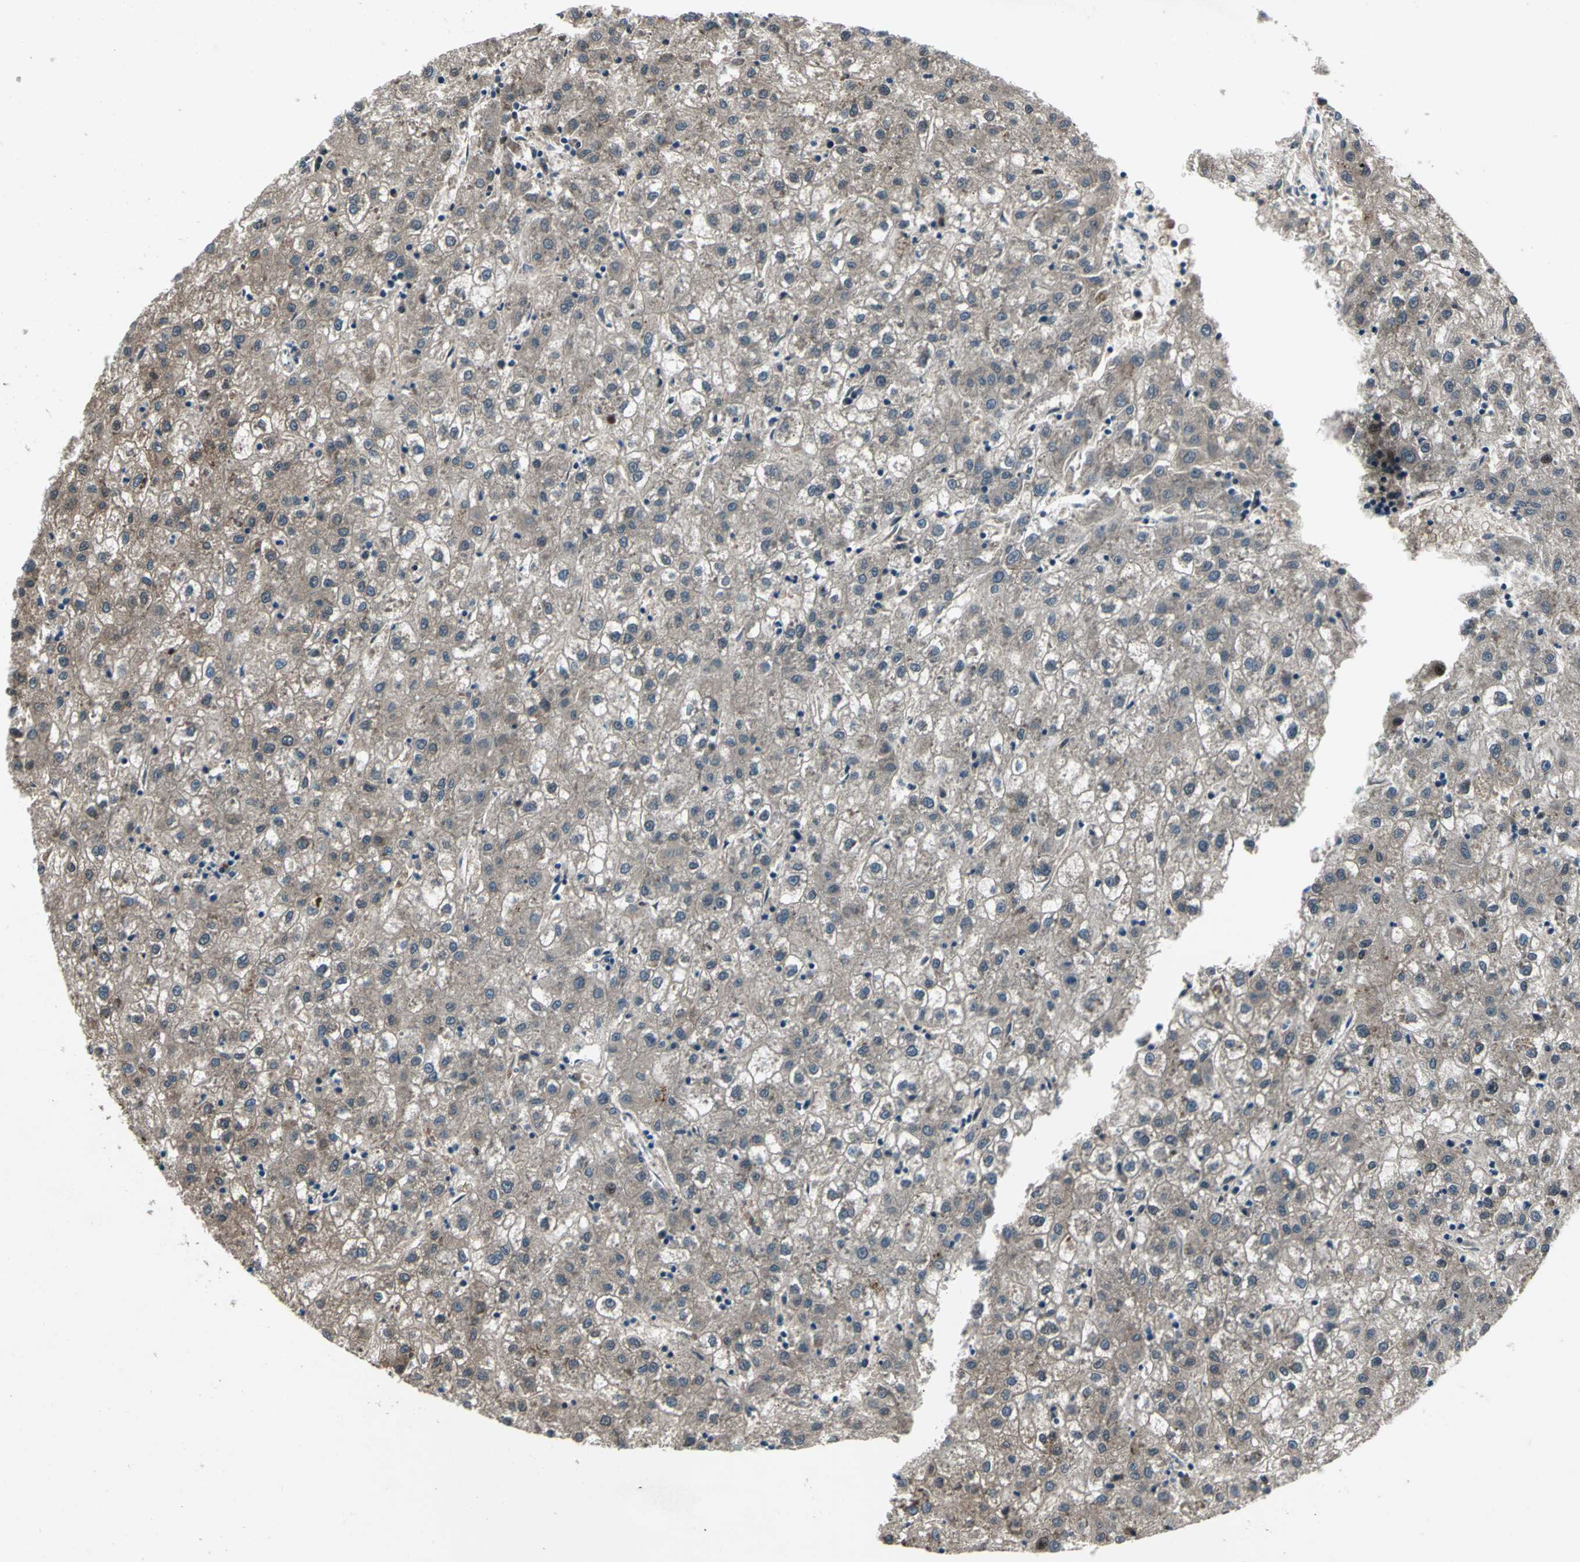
{"staining": {"intensity": "moderate", "quantity": "25%-75%", "location": "cytoplasmic/membranous"}, "tissue": "liver cancer", "cell_type": "Tumor cells", "image_type": "cancer", "snomed": [{"axis": "morphology", "description": "Carcinoma, Hepatocellular, NOS"}, {"axis": "topography", "description": "Liver"}], "caption": "Brown immunohistochemical staining in liver cancer displays moderate cytoplasmic/membranous expression in about 25%-75% of tumor cells.", "gene": "EXD2", "patient": {"sex": "male", "age": 72}}